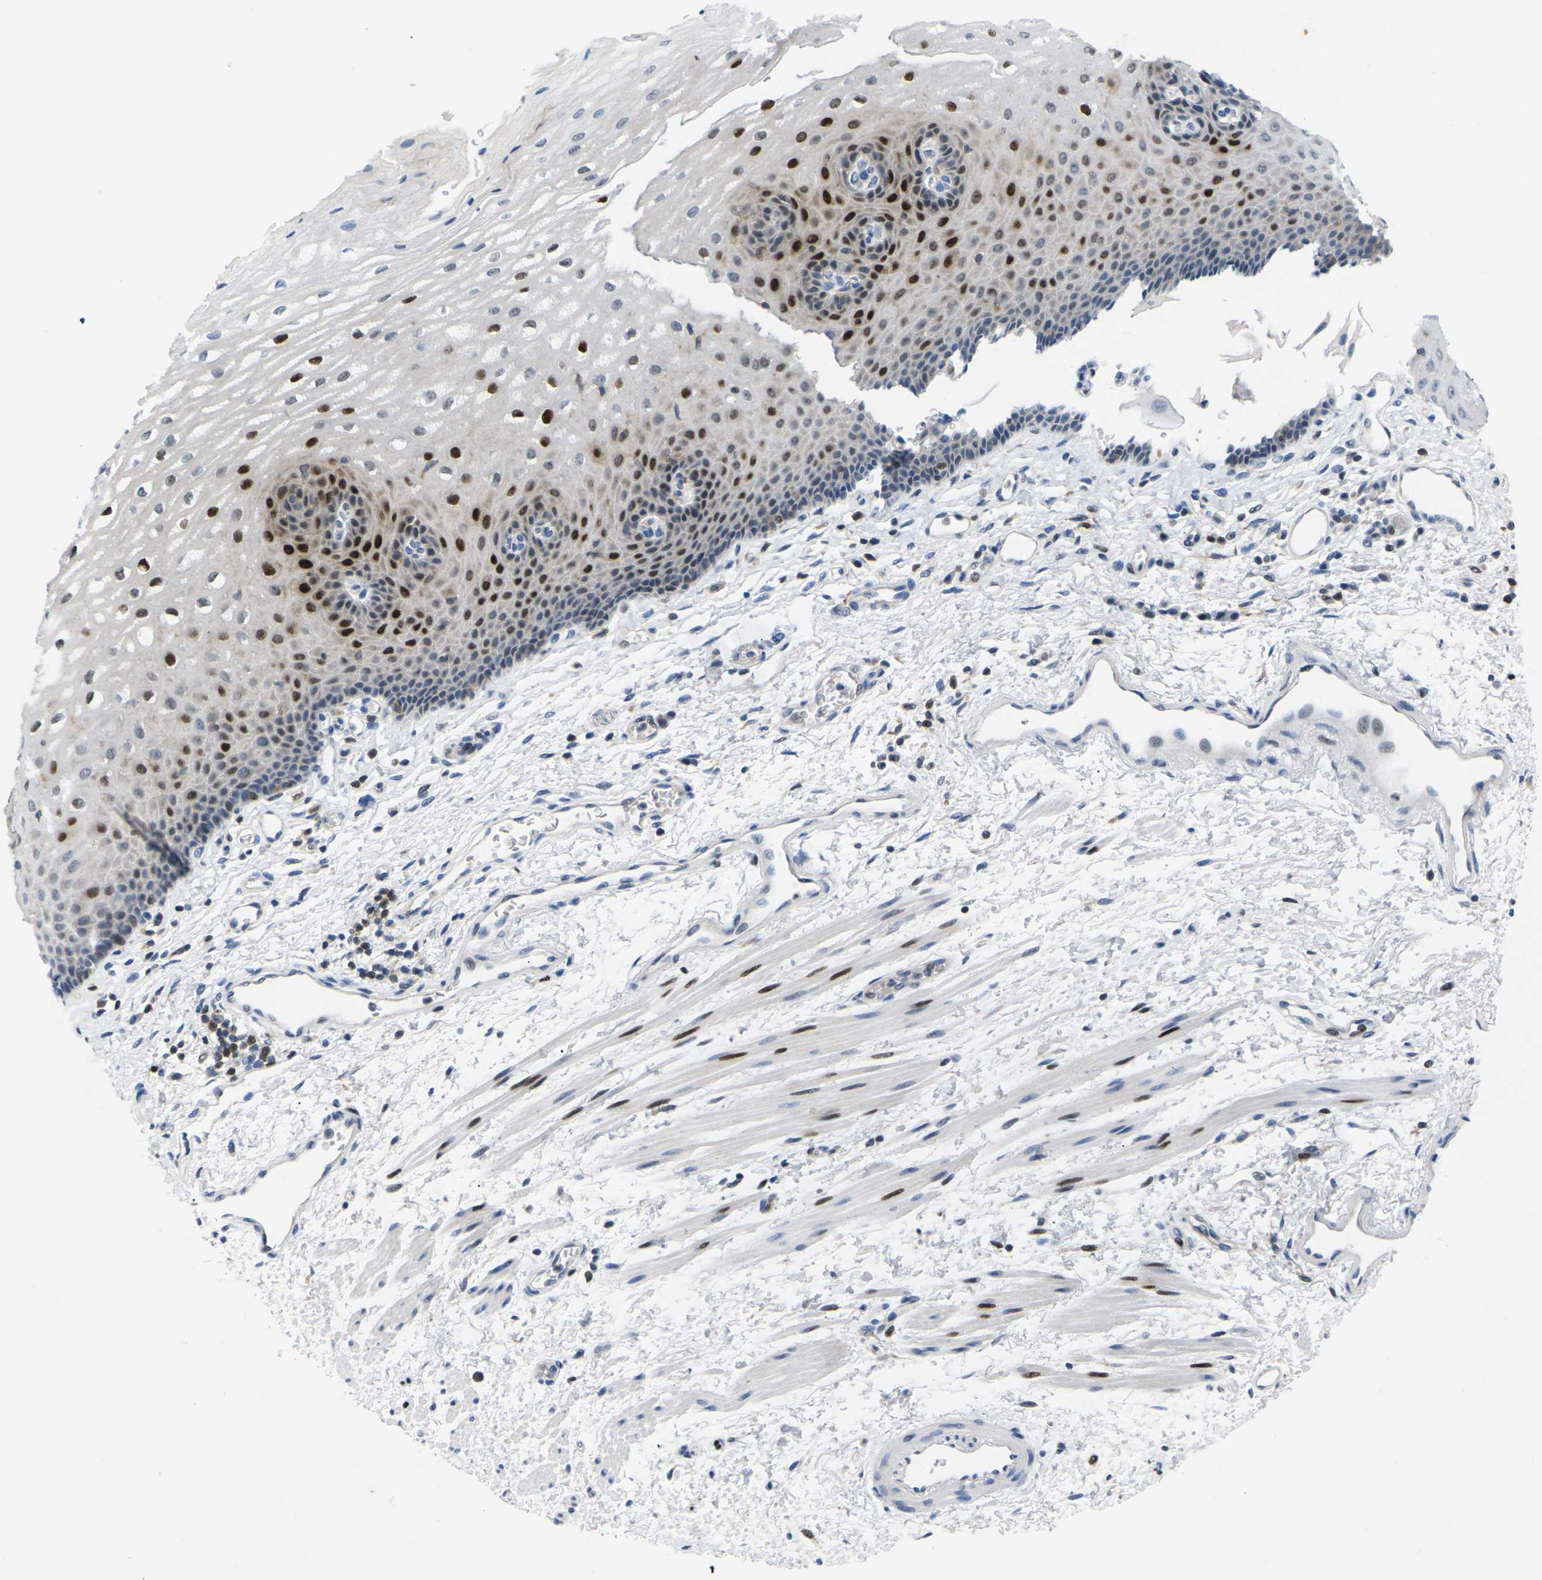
{"staining": {"intensity": "strong", "quantity": ">75%", "location": "cytoplasmic/membranous,nuclear"}, "tissue": "esophagus", "cell_type": "Squamous epithelial cells", "image_type": "normal", "snomed": [{"axis": "morphology", "description": "Normal tissue, NOS"}, {"axis": "topography", "description": "Esophagus"}], "caption": "High-magnification brightfield microscopy of normal esophagus stained with DAB (3,3'-diaminobenzidine) (brown) and counterstained with hematoxylin (blue). squamous epithelial cells exhibit strong cytoplasmic/membranous,nuclear positivity is present in about>75% of cells. (DAB IHC, brown staining for protein, blue staining for nuclei).", "gene": "RPS6KA3", "patient": {"sex": "male", "age": 54}}